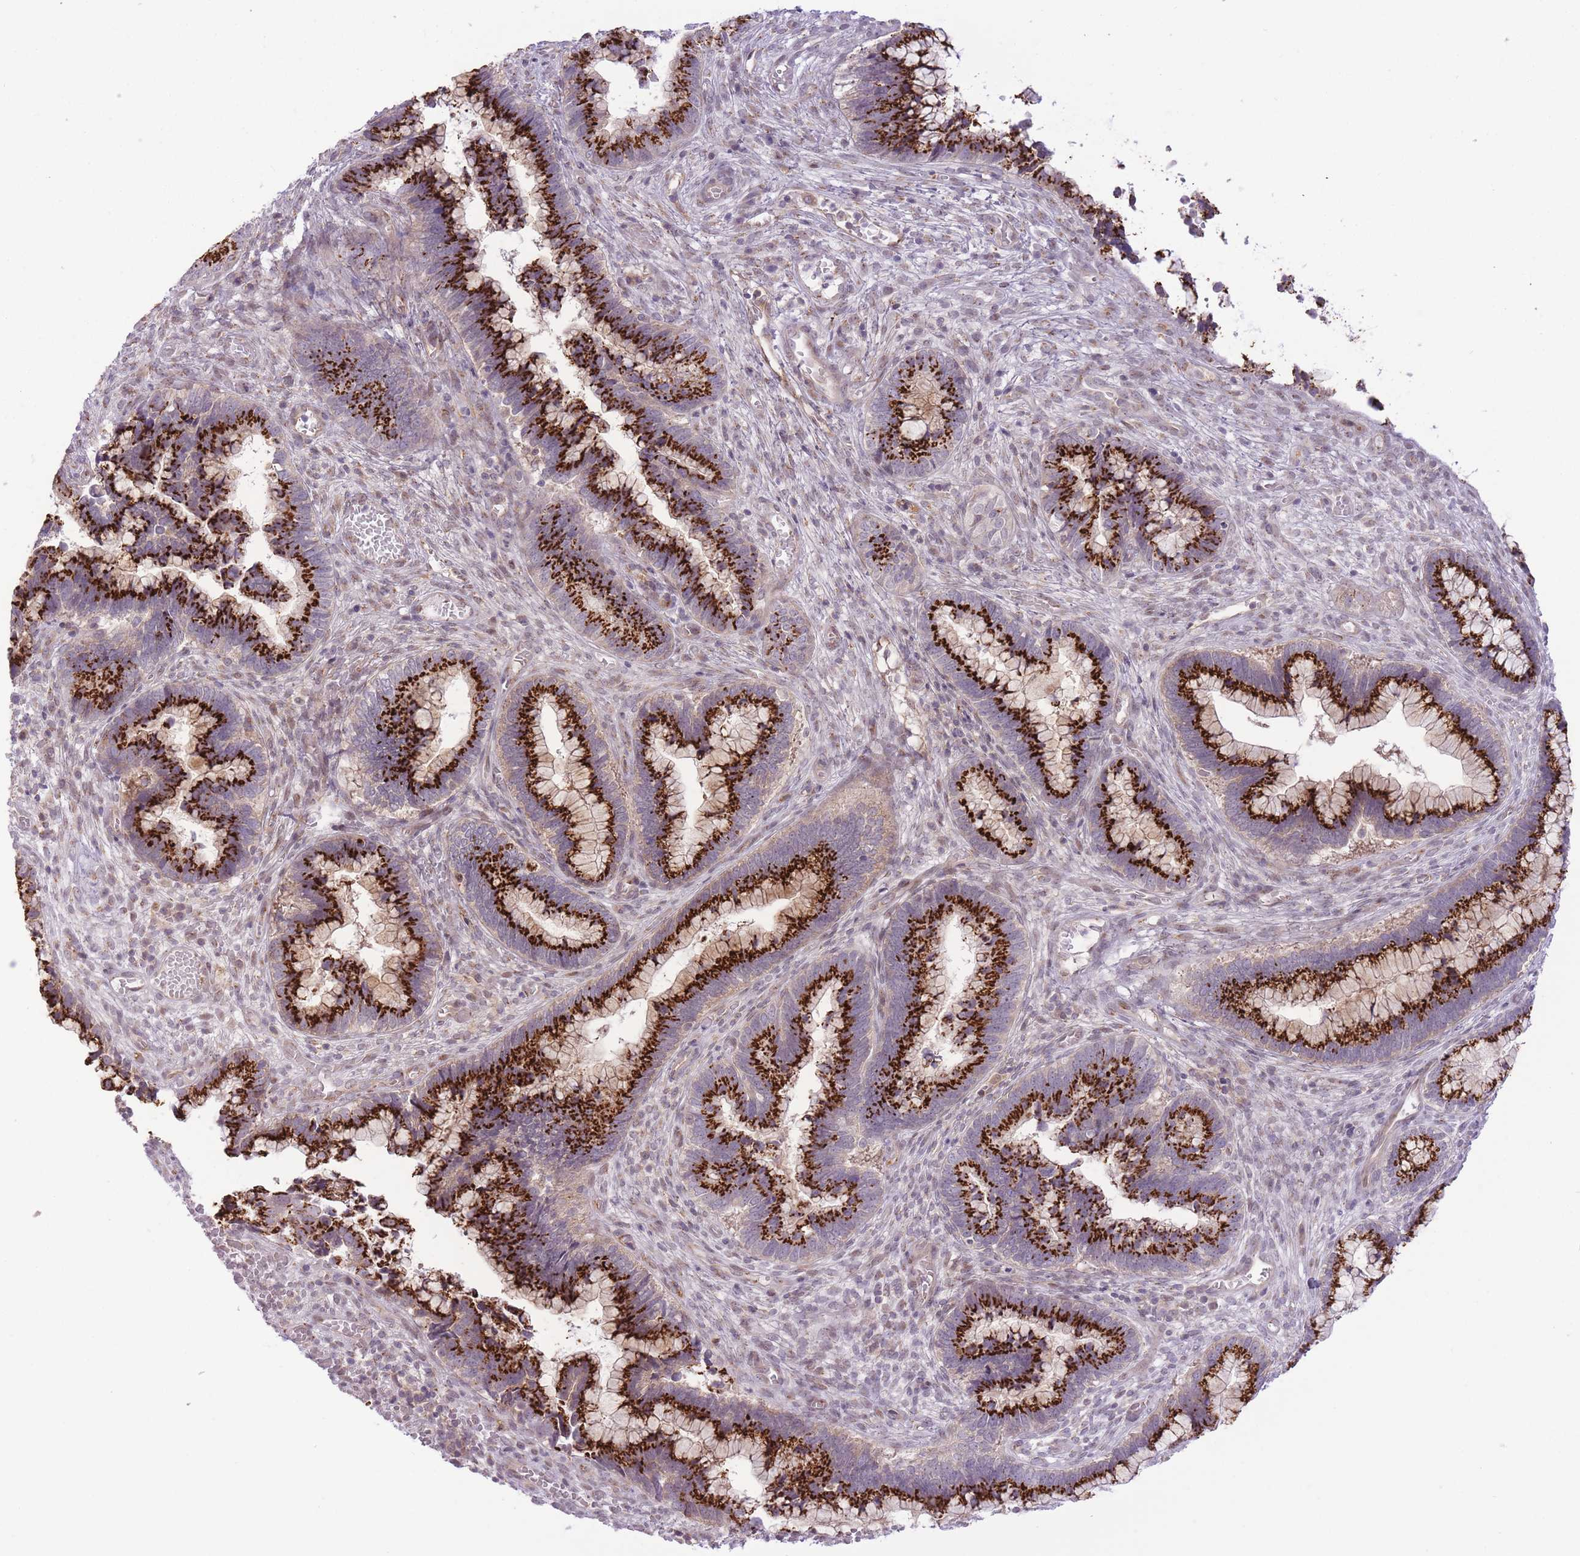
{"staining": {"intensity": "strong", "quantity": ">75%", "location": "cytoplasmic/membranous"}, "tissue": "cervical cancer", "cell_type": "Tumor cells", "image_type": "cancer", "snomed": [{"axis": "morphology", "description": "Adenocarcinoma, NOS"}, {"axis": "topography", "description": "Cervix"}], "caption": "A histopathology image of cervical cancer stained for a protein exhibits strong cytoplasmic/membranous brown staining in tumor cells. (Brightfield microscopy of DAB IHC at high magnification).", "gene": "ZBED5", "patient": {"sex": "female", "age": 44}}